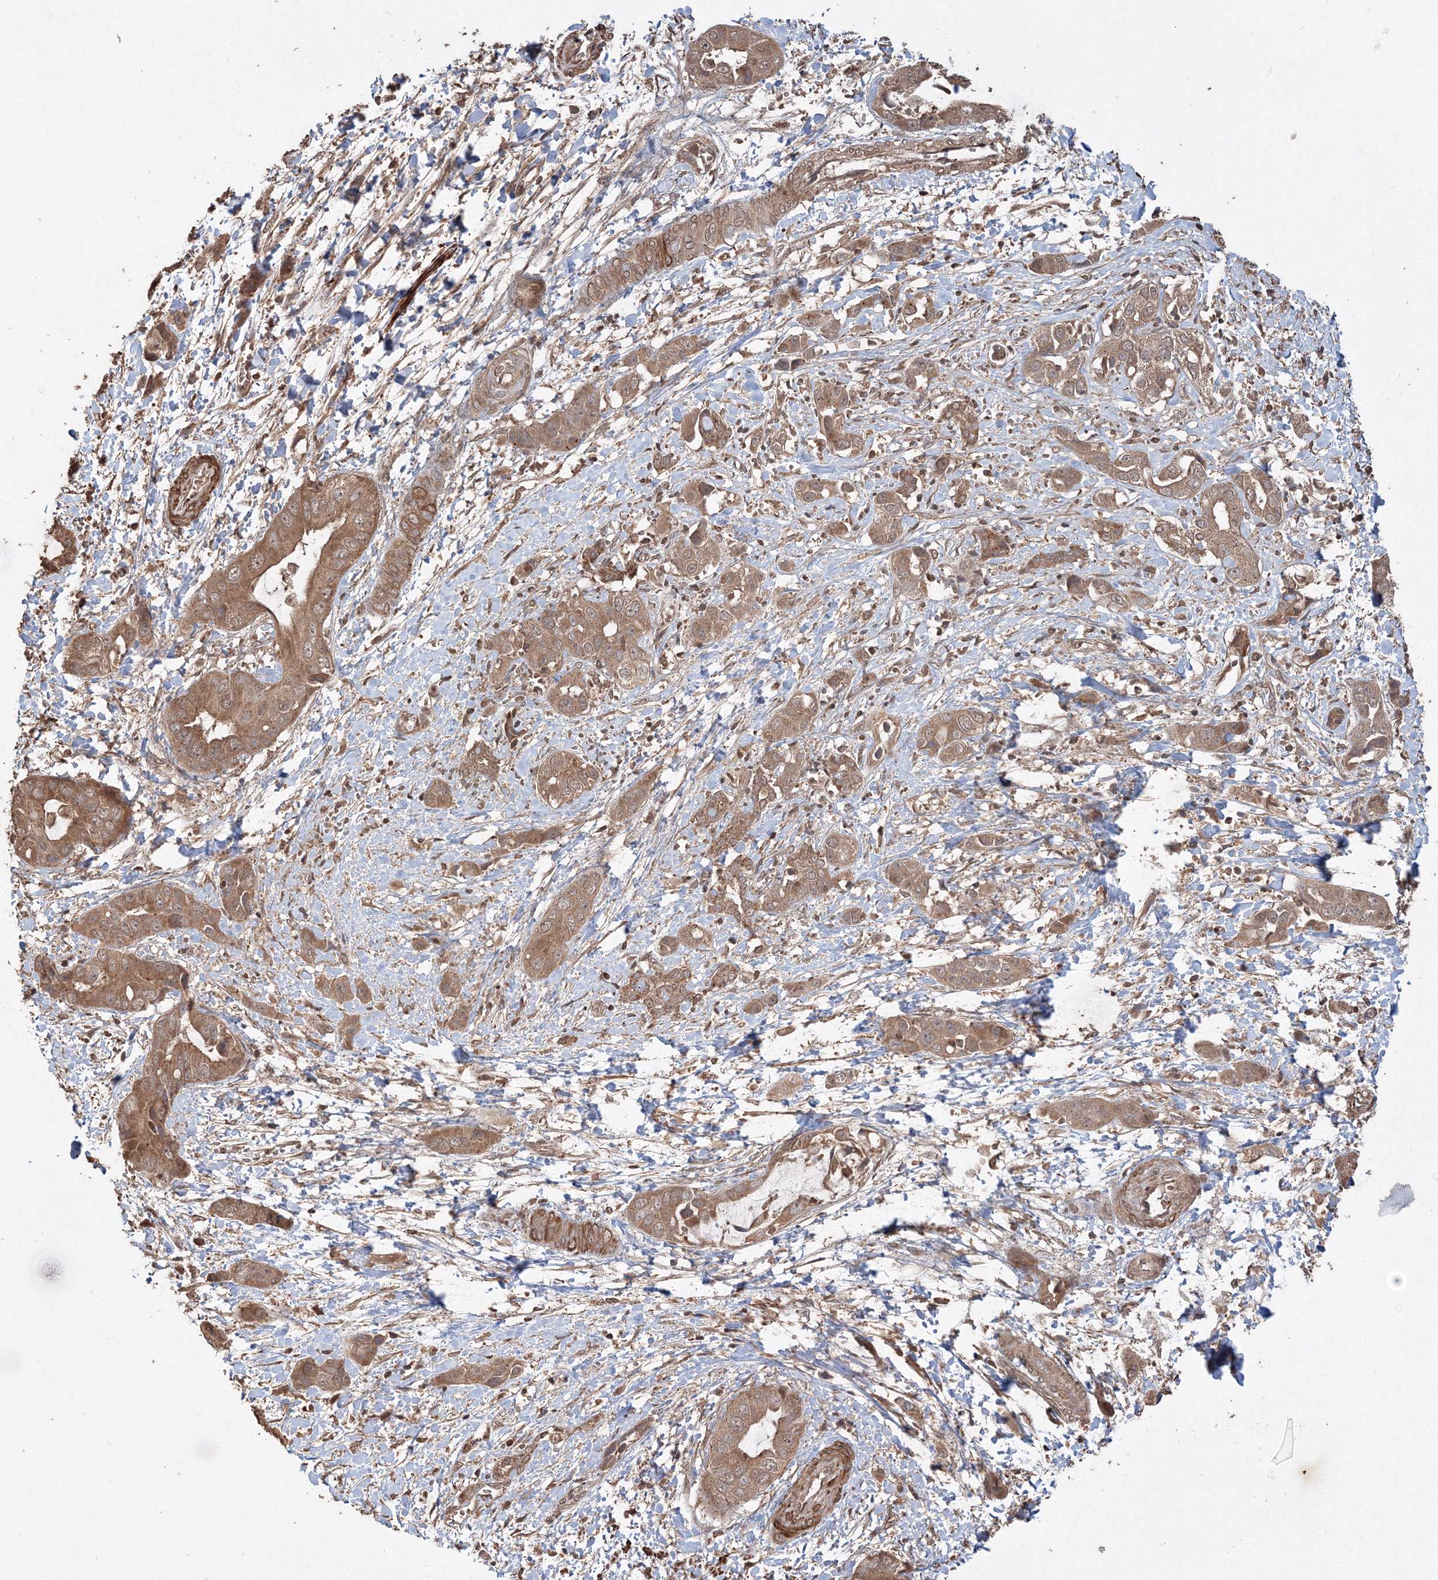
{"staining": {"intensity": "moderate", "quantity": ">75%", "location": "cytoplasmic/membranous"}, "tissue": "liver cancer", "cell_type": "Tumor cells", "image_type": "cancer", "snomed": [{"axis": "morphology", "description": "Cholangiocarcinoma"}, {"axis": "topography", "description": "Liver"}], "caption": "DAB immunohistochemical staining of human cholangiocarcinoma (liver) reveals moderate cytoplasmic/membranous protein positivity in approximately >75% of tumor cells.", "gene": "CCDC122", "patient": {"sex": "female", "age": 52}}